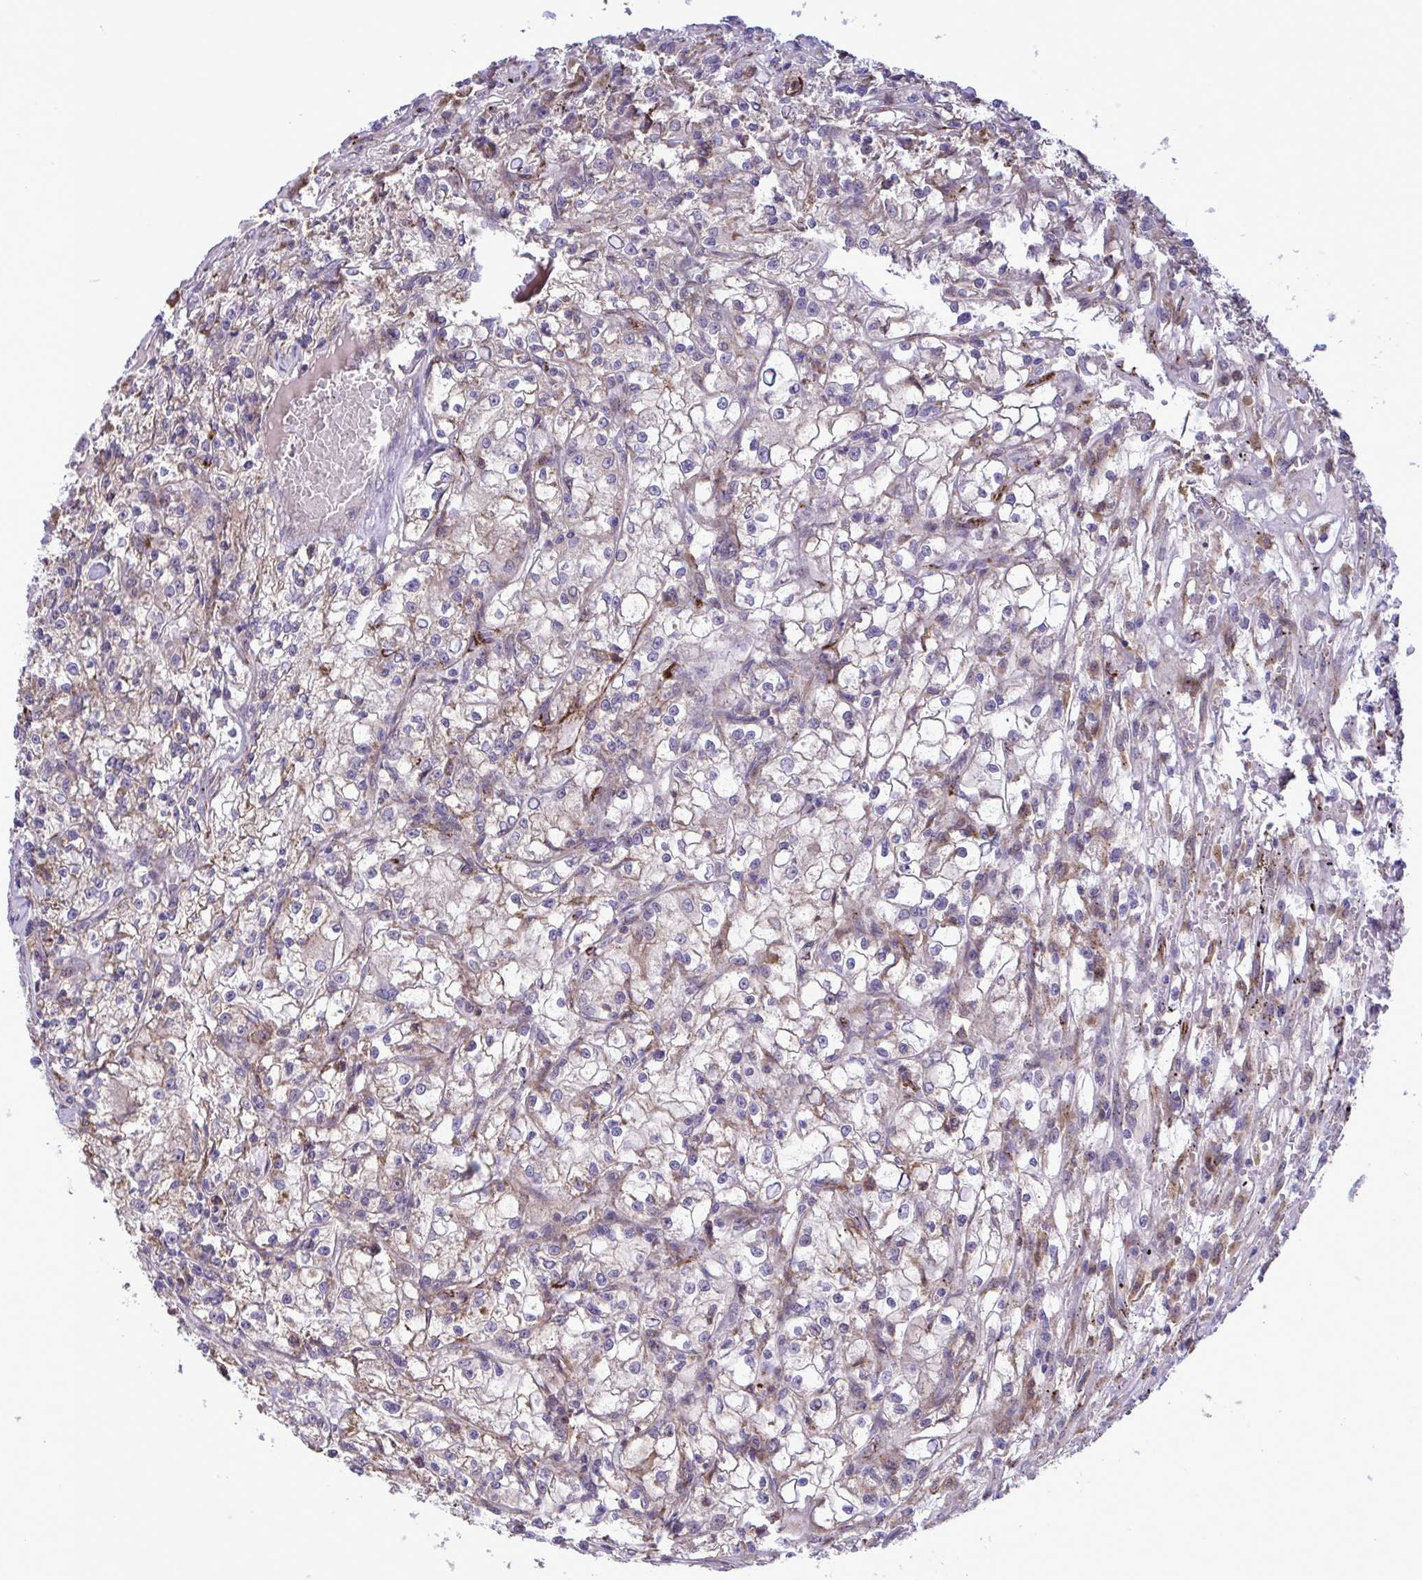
{"staining": {"intensity": "weak", "quantity": "25%-75%", "location": "cytoplasmic/membranous"}, "tissue": "renal cancer", "cell_type": "Tumor cells", "image_type": "cancer", "snomed": [{"axis": "morphology", "description": "Adenocarcinoma, NOS"}, {"axis": "topography", "description": "Kidney"}], "caption": "Immunohistochemical staining of renal cancer (adenocarcinoma) displays weak cytoplasmic/membranous protein staining in about 25%-75% of tumor cells.", "gene": "CD101", "patient": {"sex": "female", "age": 59}}